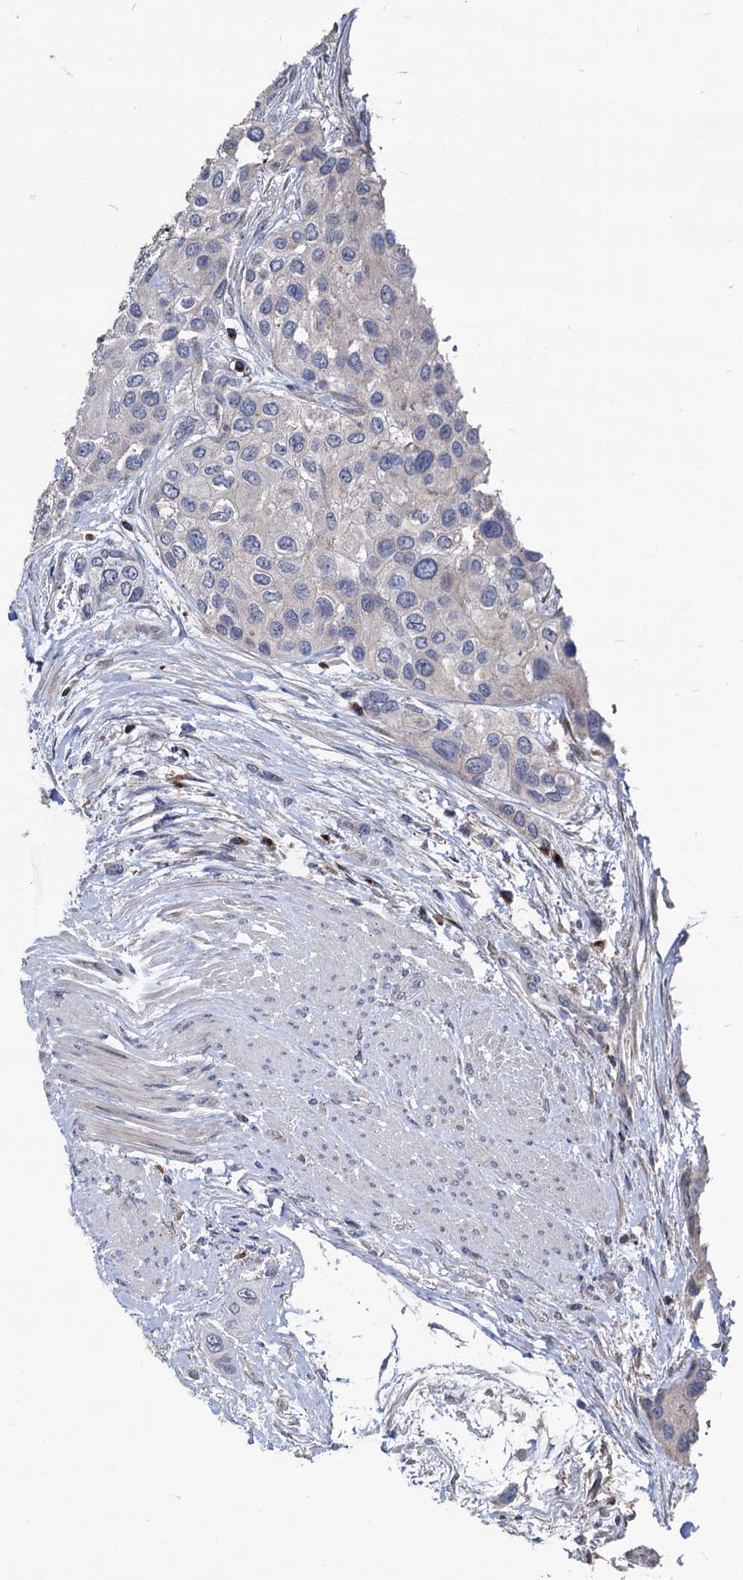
{"staining": {"intensity": "negative", "quantity": "none", "location": "none"}, "tissue": "urothelial cancer", "cell_type": "Tumor cells", "image_type": "cancer", "snomed": [{"axis": "morphology", "description": "Normal tissue, NOS"}, {"axis": "morphology", "description": "Urothelial carcinoma, High grade"}, {"axis": "topography", "description": "Vascular tissue"}, {"axis": "topography", "description": "Urinary bladder"}], "caption": "Tumor cells are negative for protein expression in human urothelial cancer.", "gene": "SMAGP", "patient": {"sex": "female", "age": 56}}